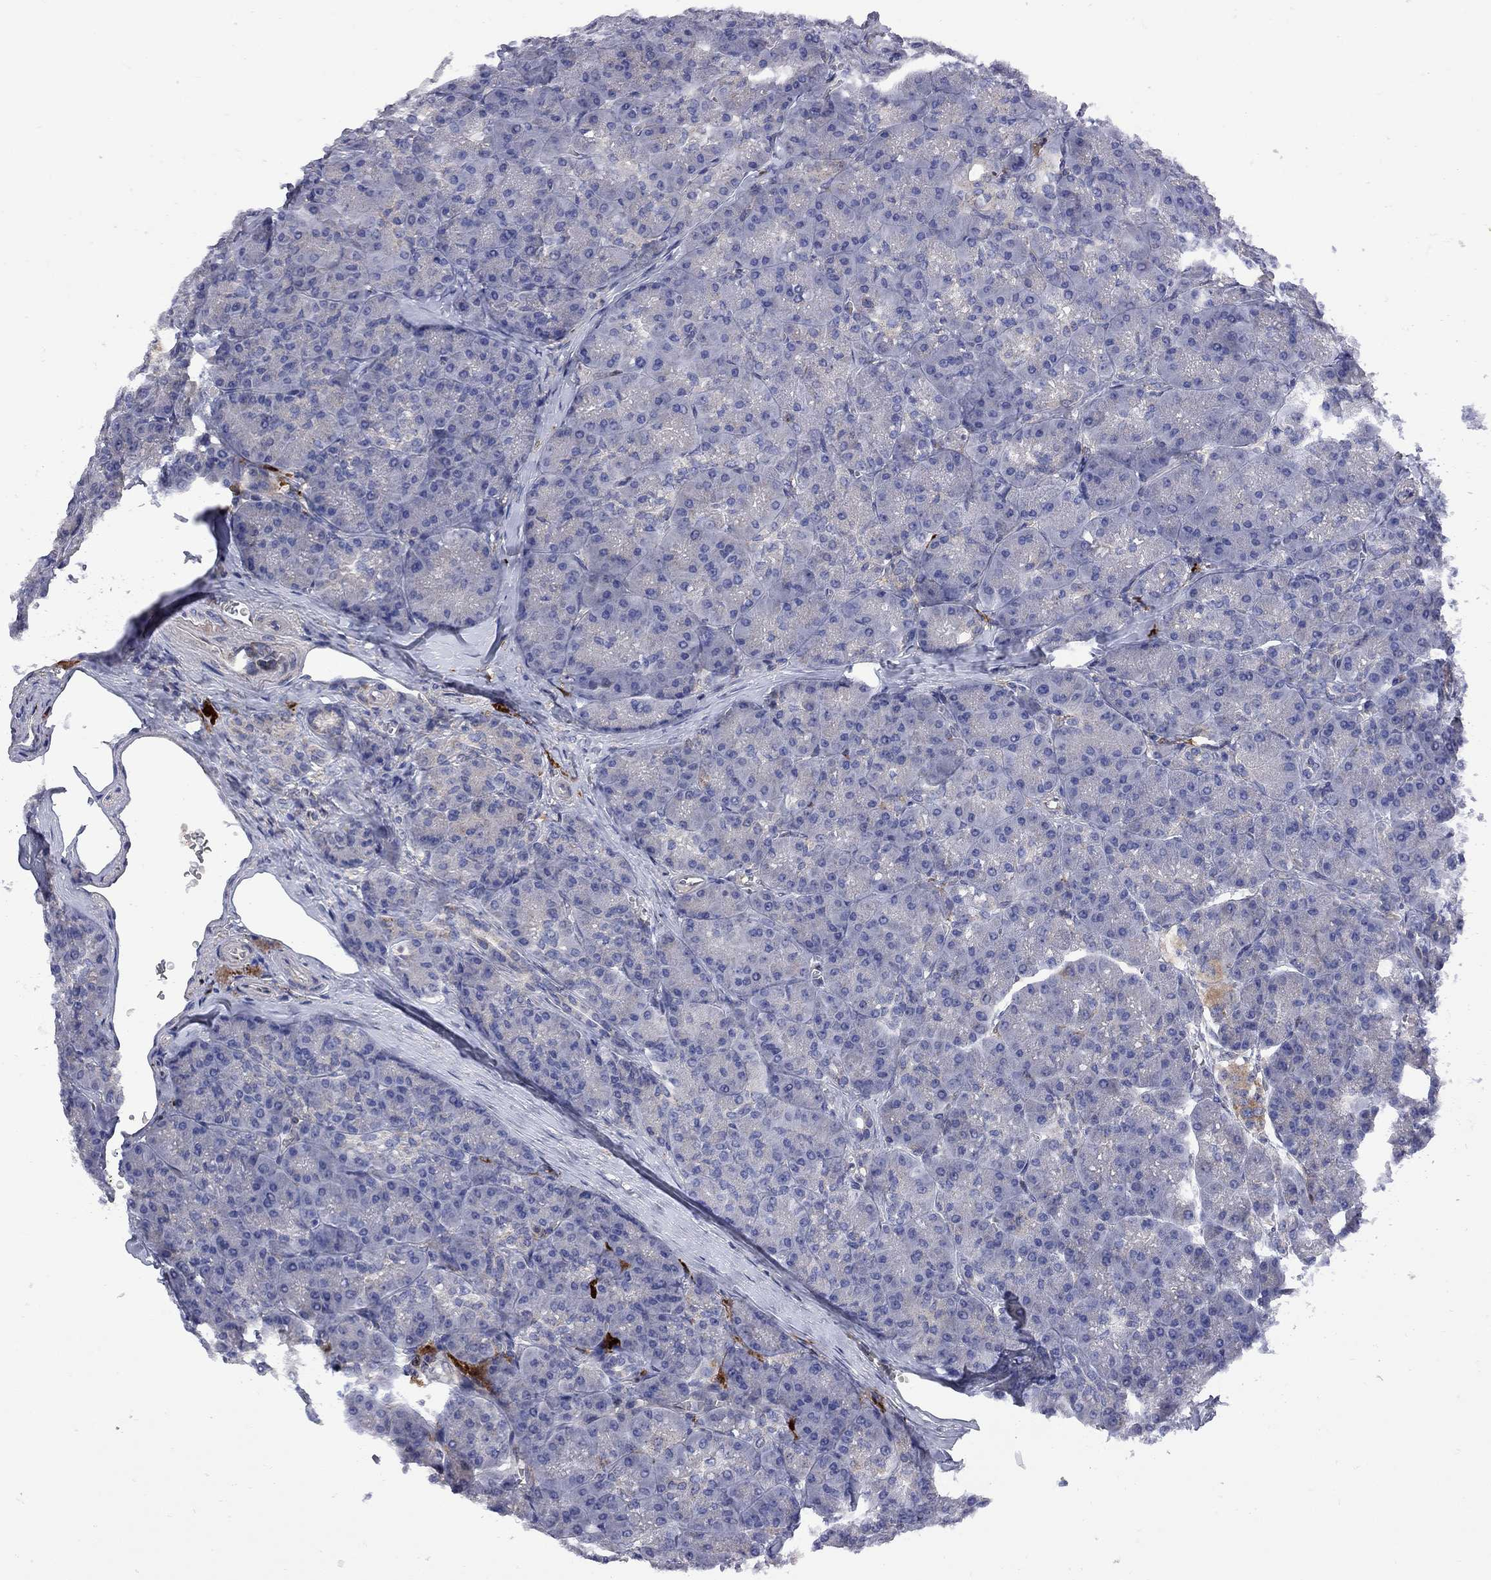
{"staining": {"intensity": "negative", "quantity": "none", "location": "none"}, "tissue": "pancreas", "cell_type": "Exocrine glandular cells", "image_type": "normal", "snomed": [{"axis": "morphology", "description": "Normal tissue, NOS"}, {"axis": "topography", "description": "Pancreas"}], "caption": "Pancreas stained for a protein using immunohistochemistry demonstrates no staining exocrine glandular cells.", "gene": "MTHFR", "patient": {"sex": "male", "age": 57}}